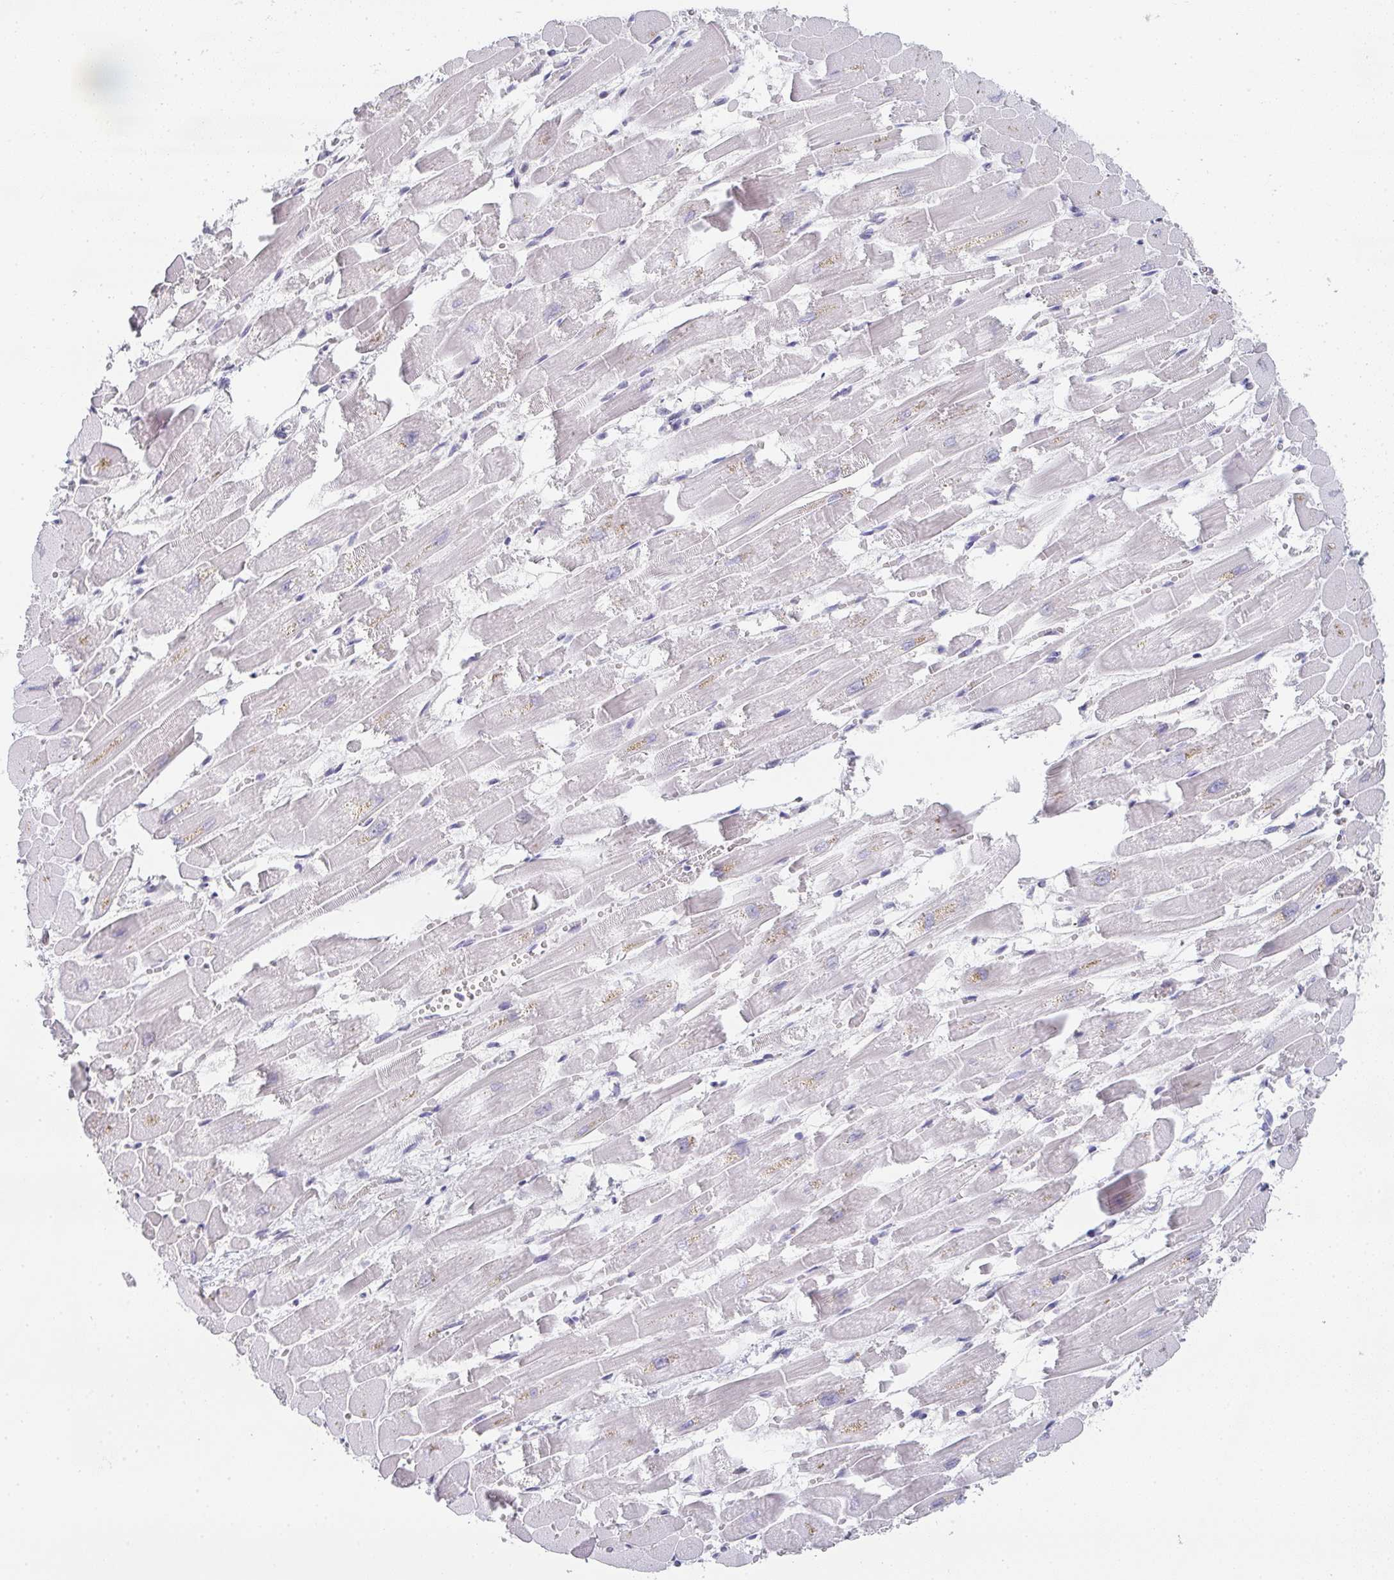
{"staining": {"intensity": "moderate", "quantity": "<25%", "location": "cytoplasmic/membranous"}, "tissue": "heart muscle", "cell_type": "Cardiomyocytes", "image_type": "normal", "snomed": [{"axis": "morphology", "description": "Normal tissue, NOS"}, {"axis": "topography", "description": "Heart"}], "caption": "This image demonstrates immunohistochemistry (IHC) staining of normal human heart muscle, with low moderate cytoplasmic/membranous staining in about <25% of cardiomyocytes.", "gene": "CHMP5", "patient": {"sex": "female", "age": 52}}